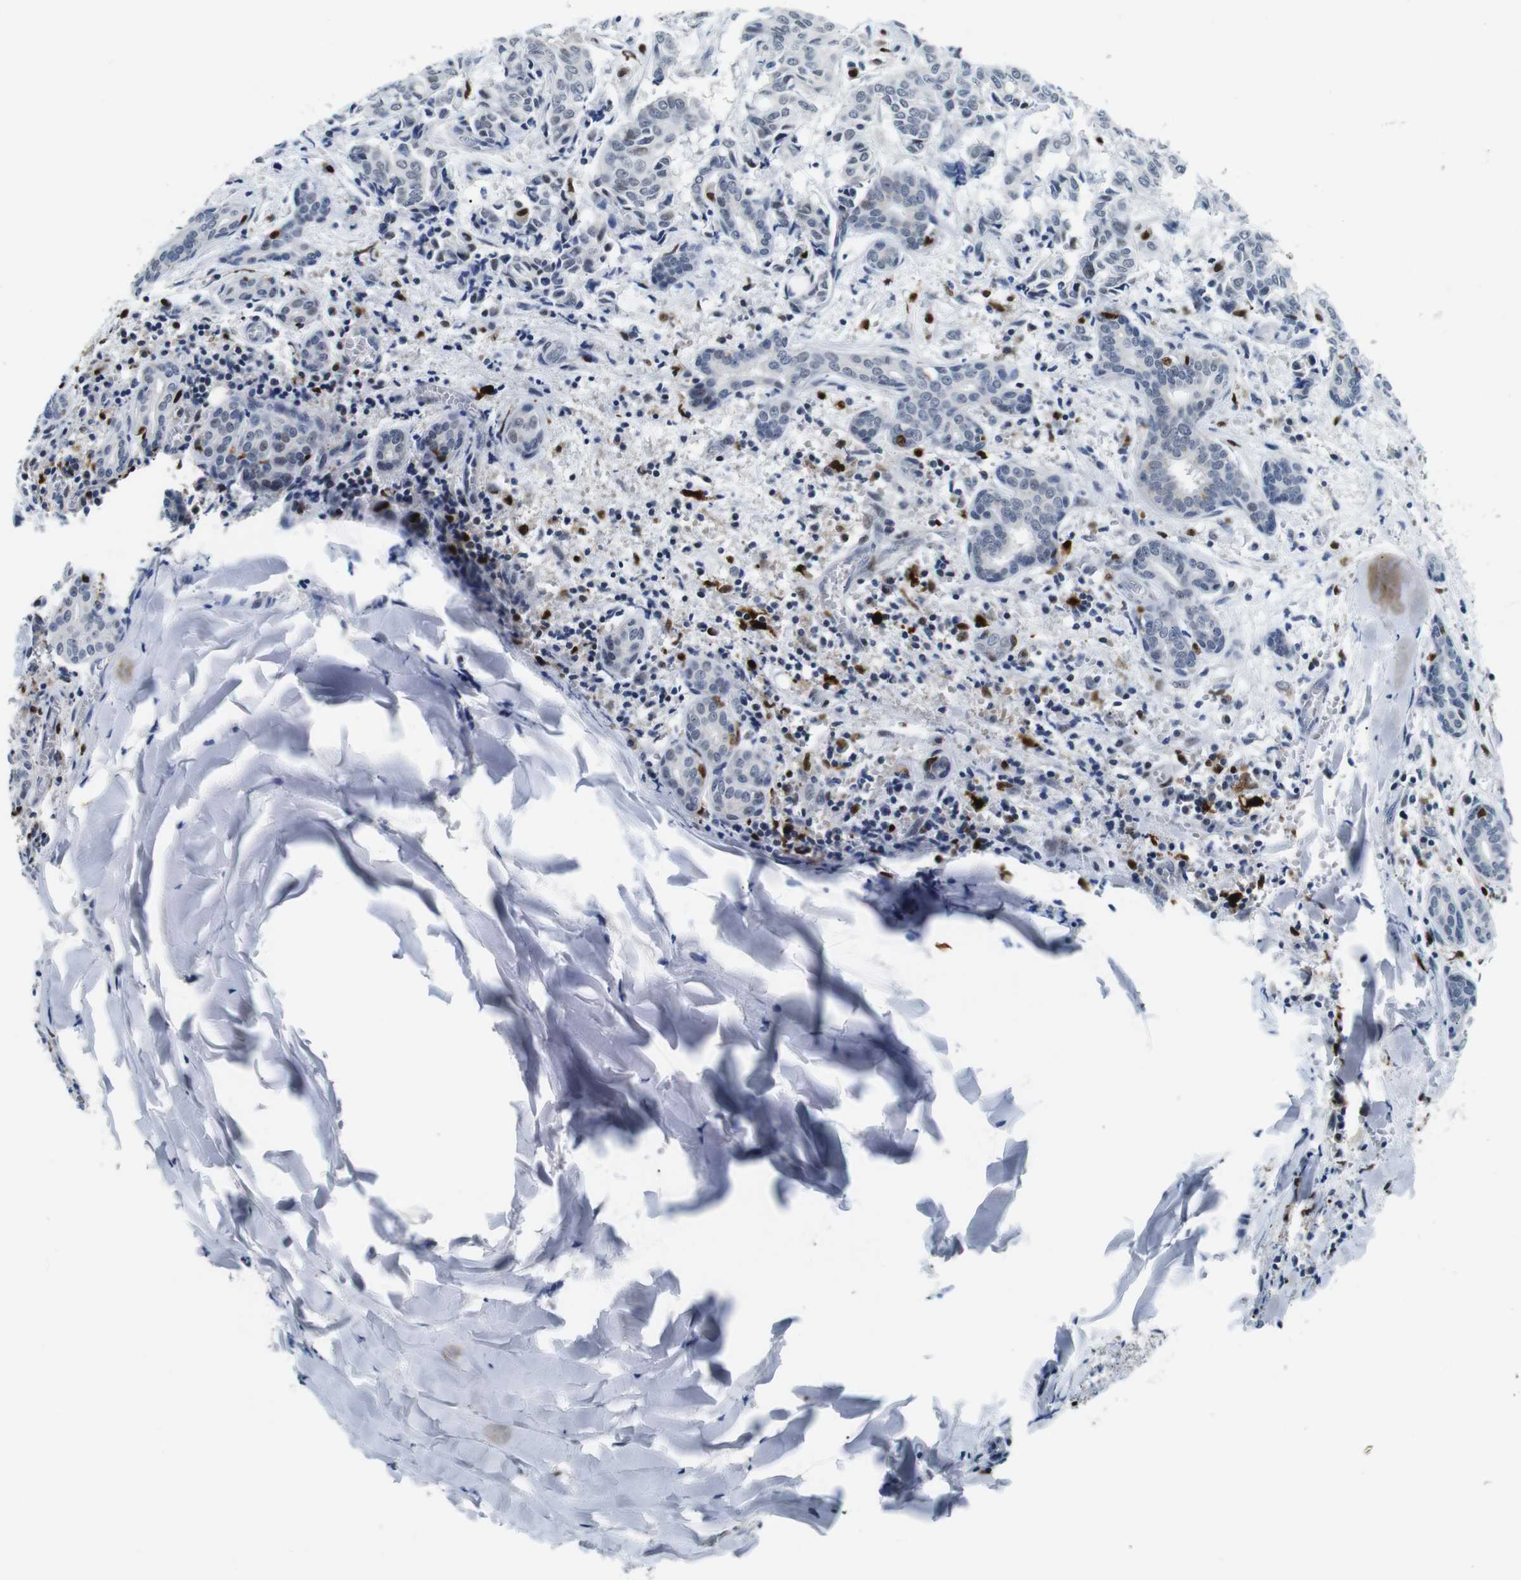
{"staining": {"intensity": "negative", "quantity": "none", "location": "none"}, "tissue": "head and neck cancer", "cell_type": "Tumor cells", "image_type": "cancer", "snomed": [{"axis": "morphology", "description": "Adenocarcinoma, NOS"}, {"axis": "topography", "description": "Salivary gland"}, {"axis": "topography", "description": "Head-Neck"}], "caption": "IHC histopathology image of human head and neck adenocarcinoma stained for a protein (brown), which demonstrates no staining in tumor cells. The staining was performed using DAB to visualize the protein expression in brown, while the nuclei were stained in blue with hematoxylin (Magnification: 20x).", "gene": "IRF8", "patient": {"sex": "female", "age": 59}}